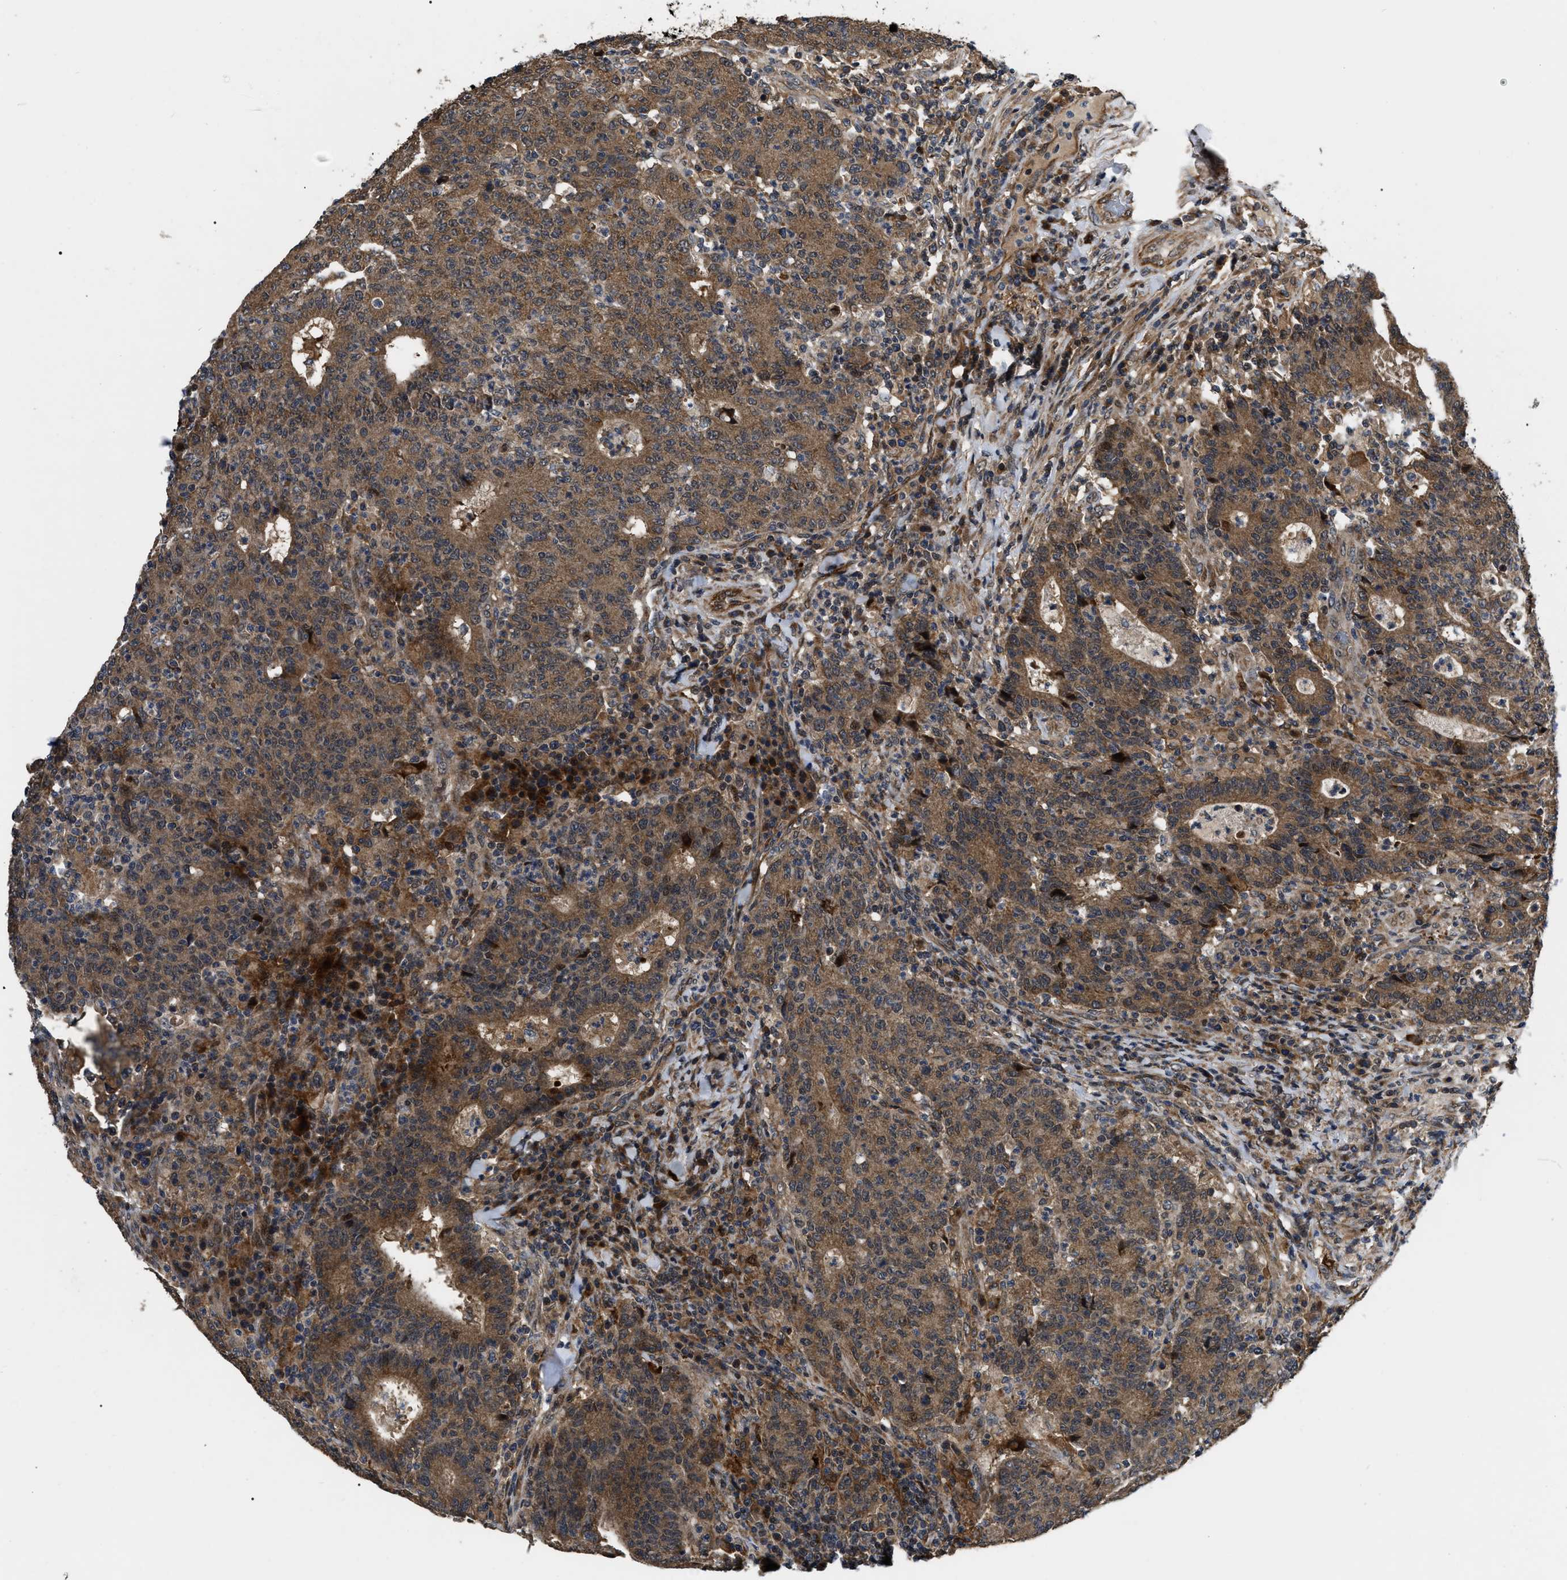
{"staining": {"intensity": "moderate", "quantity": ">75%", "location": "cytoplasmic/membranous"}, "tissue": "colorectal cancer", "cell_type": "Tumor cells", "image_type": "cancer", "snomed": [{"axis": "morphology", "description": "Adenocarcinoma, NOS"}, {"axis": "topography", "description": "Colon"}], "caption": "Tumor cells display medium levels of moderate cytoplasmic/membranous expression in approximately >75% of cells in human colorectal cancer.", "gene": "PPWD1", "patient": {"sex": "female", "age": 75}}